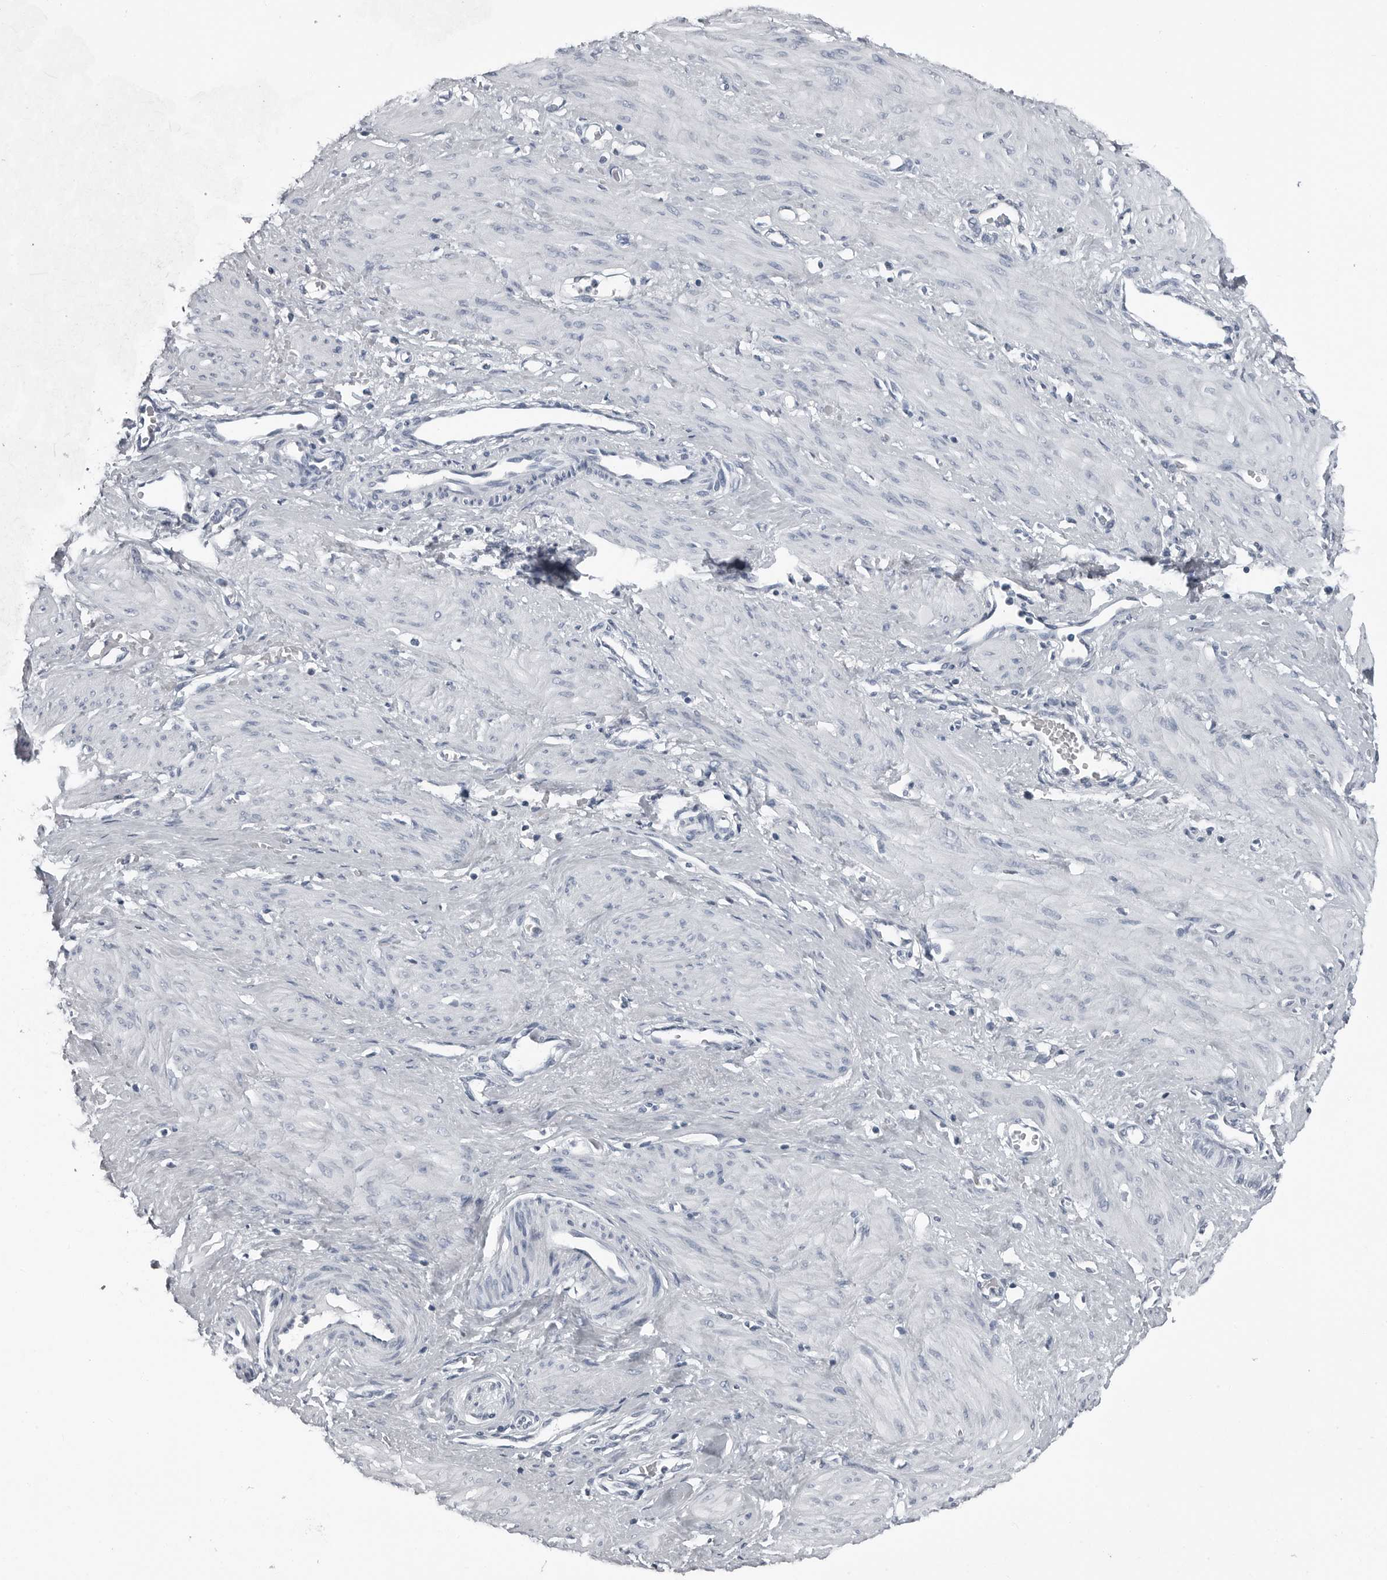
{"staining": {"intensity": "negative", "quantity": "none", "location": "none"}, "tissue": "smooth muscle", "cell_type": "Smooth muscle cells", "image_type": "normal", "snomed": [{"axis": "morphology", "description": "Normal tissue, NOS"}, {"axis": "topography", "description": "Endometrium"}], "caption": "There is no significant expression in smooth muscle cells of smooth muscle.", "gene": "SPINK1", "patient": {"sex": "female", "age": 33}}